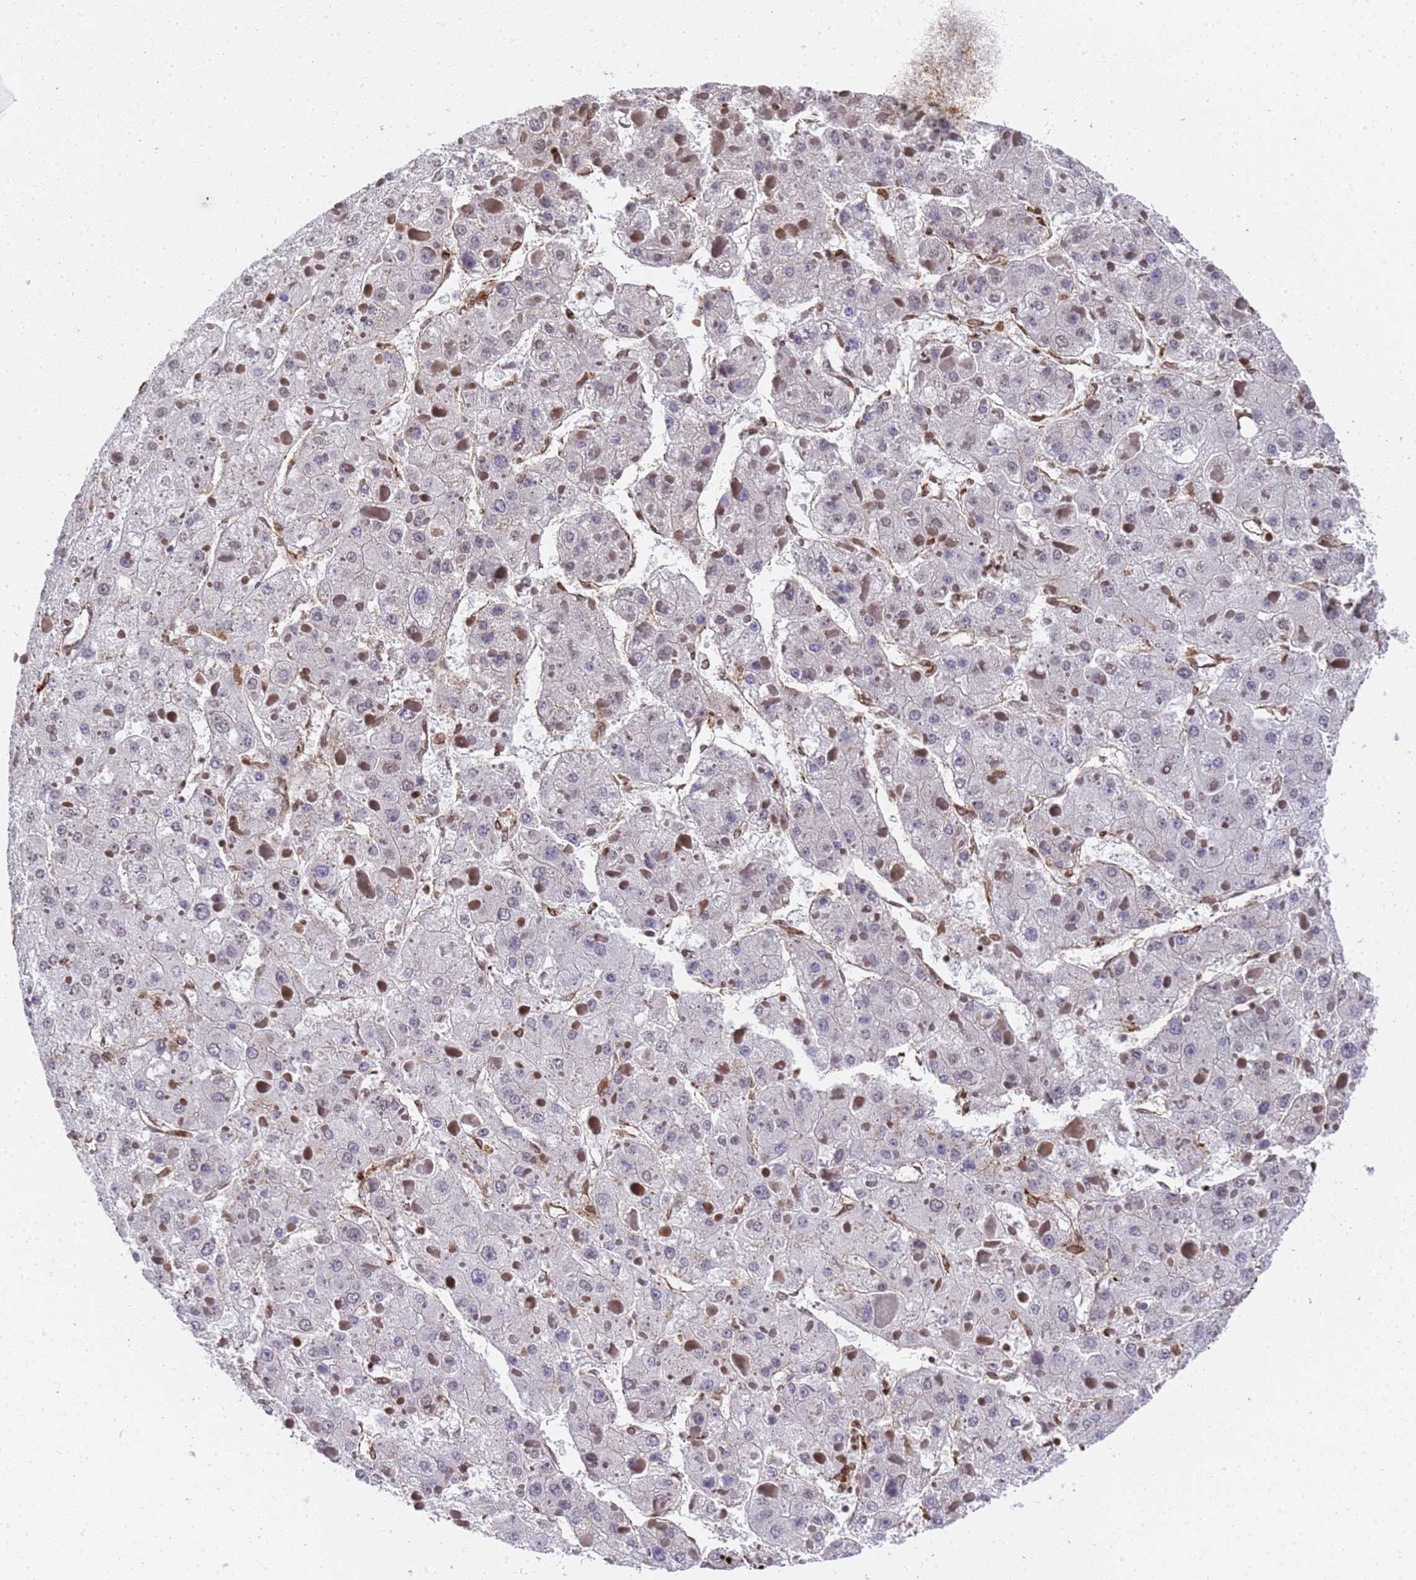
{"staining": {"intensity": "negative", "quantity": "none", "location": "none"}, "tissue": "liver cancer", "cell_type": "Tumor cells", "image_type": "cancer", "snomed": [{"axis": "morphology", "description": "Carcinoma, Hepatocellular, NOS"}, {"axis": "topography", "description": "Liver"}], "caption": "Immunohistochemical staining of human hepatocellular carcinoma (liver) exhibits no significant staining in tumor cells. (Brightfield microscopy of DAB (3,3'-diaminobenzidine) IHC at high magnification).", "gene": "IGFBP7", "patient": {"sex": "female", "age": 73}}